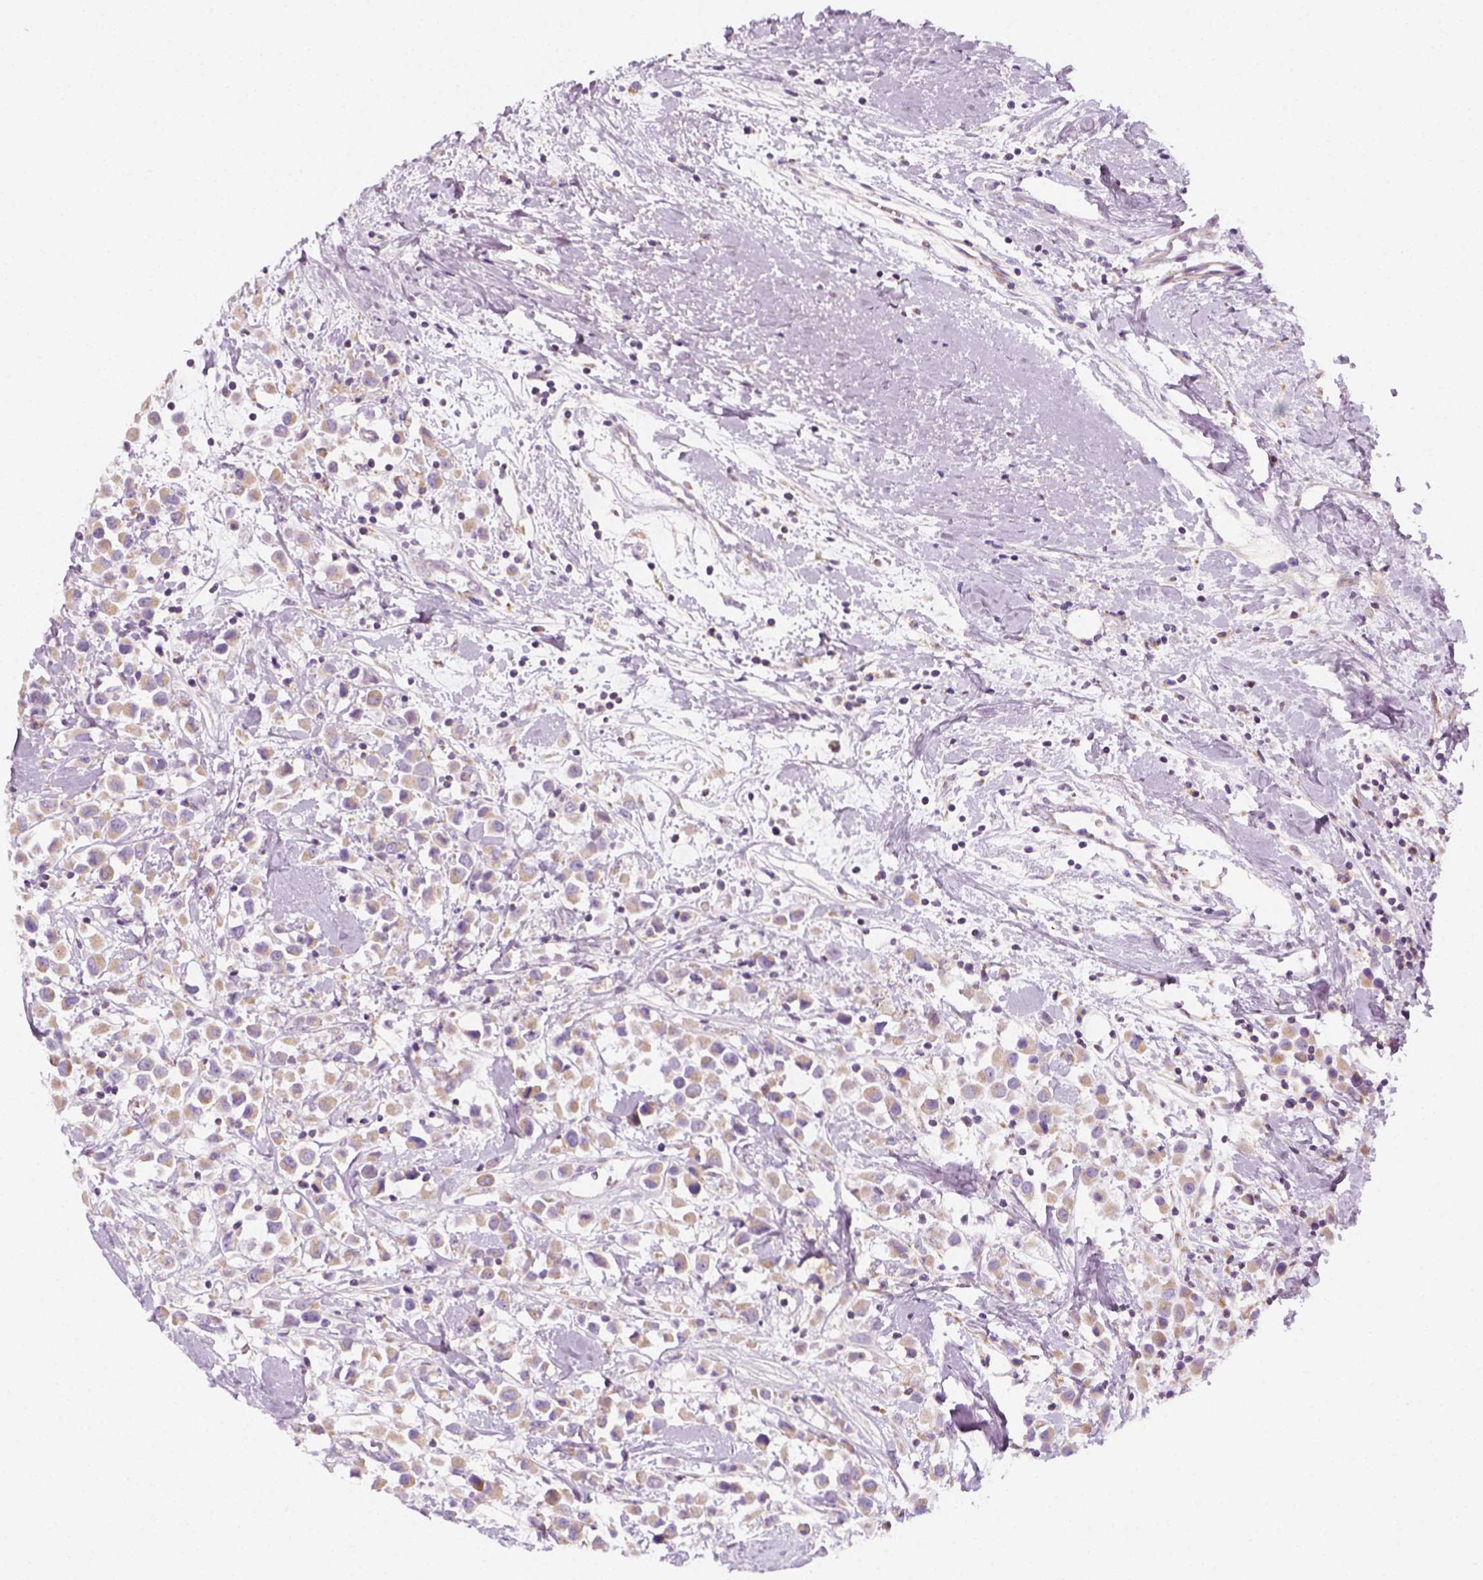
{"staining": {"intensity": "weak", "quantity": ">75%", "location": "cytoplasmic/membranous"}, "tissue": "breast cancer", "cell_type": "Tumor cells", "image_type": "cancer", "snomed": [{"axis": "morphology", "description": "Duct carcinoma"}, {"axis": "topography", "description": "Breast"}], "caption": "Immunohistochemistry (IHC) photomicrograph of neoplastic tissue: human breast infiltrating ductal carcinoma stained using immunohistochemistry (IHC) shows low levels of weak protein expression localized specifically in the cytoplasmic/membranous of tumor cells, appearing as a cytoplasmic/membranous brown color.", "gene": "AWAT2", "patient": {"sex": "female", "age": 61}}